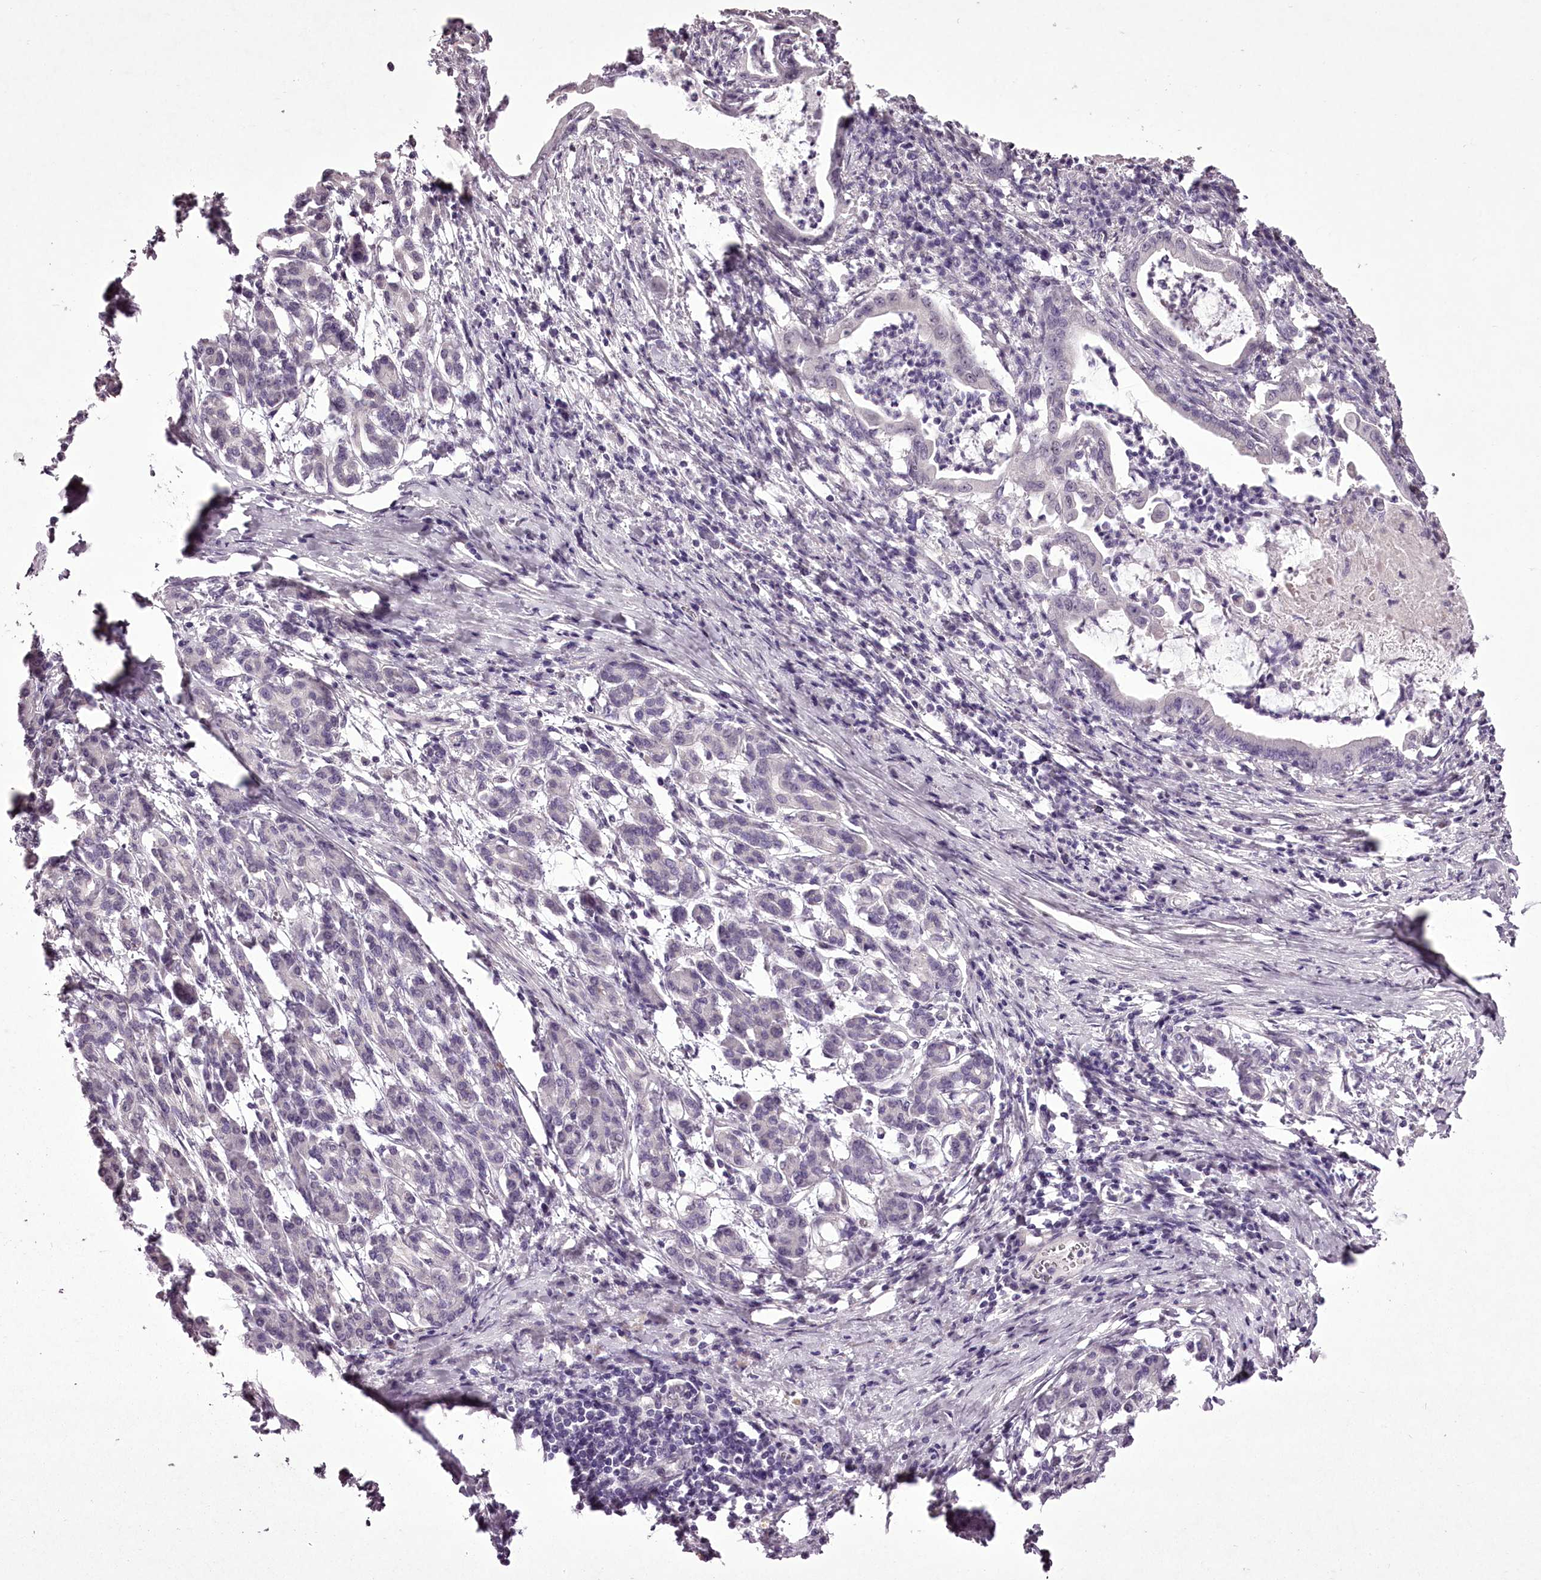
{"staining": {"intensity": "negative", "quantity": "none", "location": "none"}, "tissue": "pancreatic cancer", "cell_type": "Tumor cells", "image_type": "cancer", "snomed": [{"axis": "morphology", "description": "Adenocarcinoma, NOS"}, {"axis": "topography", "description": "Pancreas"}], "caption": "High power microscopy histopathology image of an IHC photomicrograph of pancreatic cancer (adenocarcinoma), revealing no significant positivity in tumor cells. Brightfield microscopy of immunohistochemistry stained with DAB (brown) and hematoxylin (blue), captured at high magnification.", "gene": "C1orf56", "patient": {"sex": "female", "age": 55}}